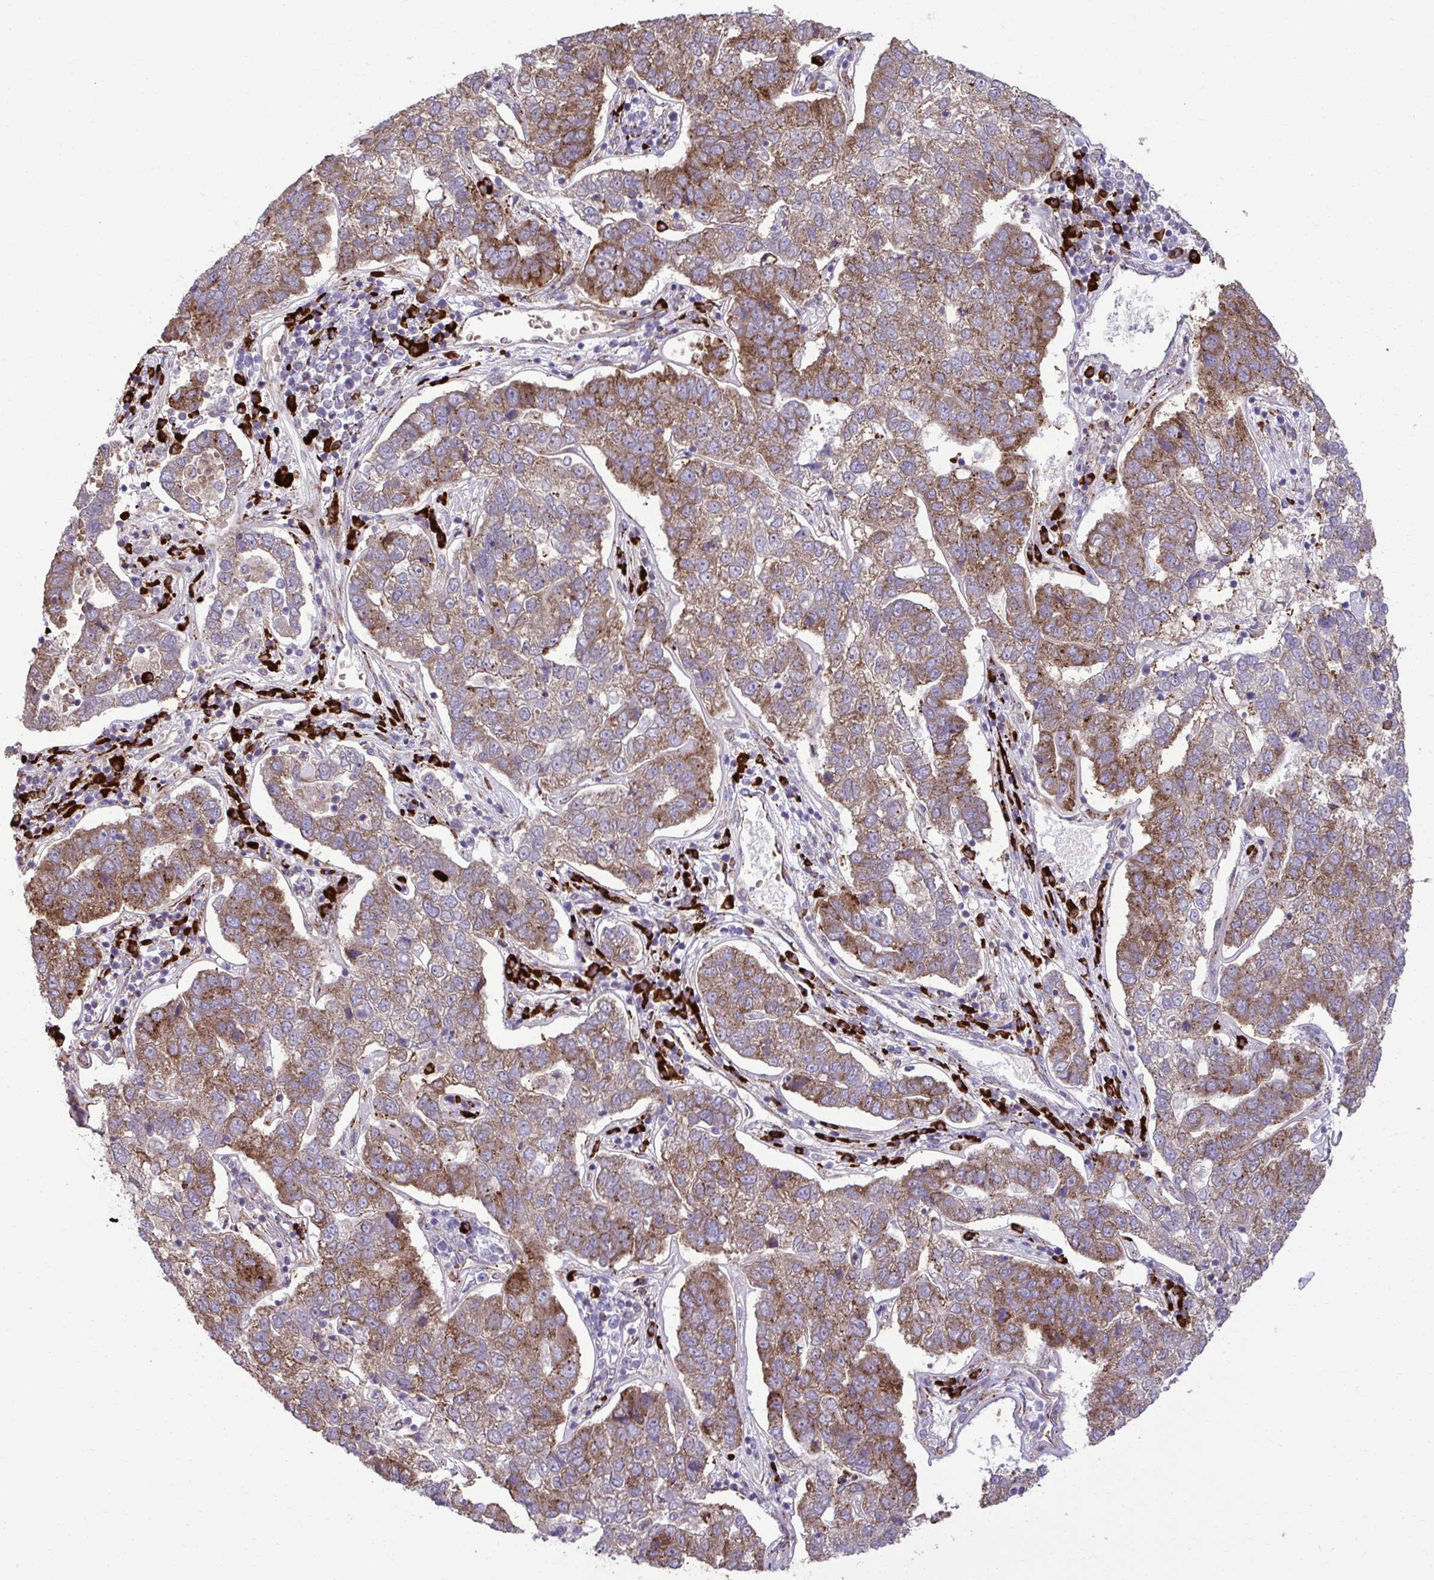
{"staining": {"intensity": "moderate", "quantity": ">75%", "location": "cytoplasmic/membranous"}, "tissue": "pancreatic cancer", "cell_type": "Tumor cells", "image_type": "cancer", "snomed": [{"axis": "morphology", "description": "Adenocarcinoma, NOS"}, {"axis": "topography", "description": "Pancreas"}], "caption": "Adenocarcinoma (pancreatic) tissue exhibits moderate cytoplasmic/membranous positivity in about >75% of tumor cells", "gene": "LIMS1", "patient": {"sex": "female", "age": 61}}